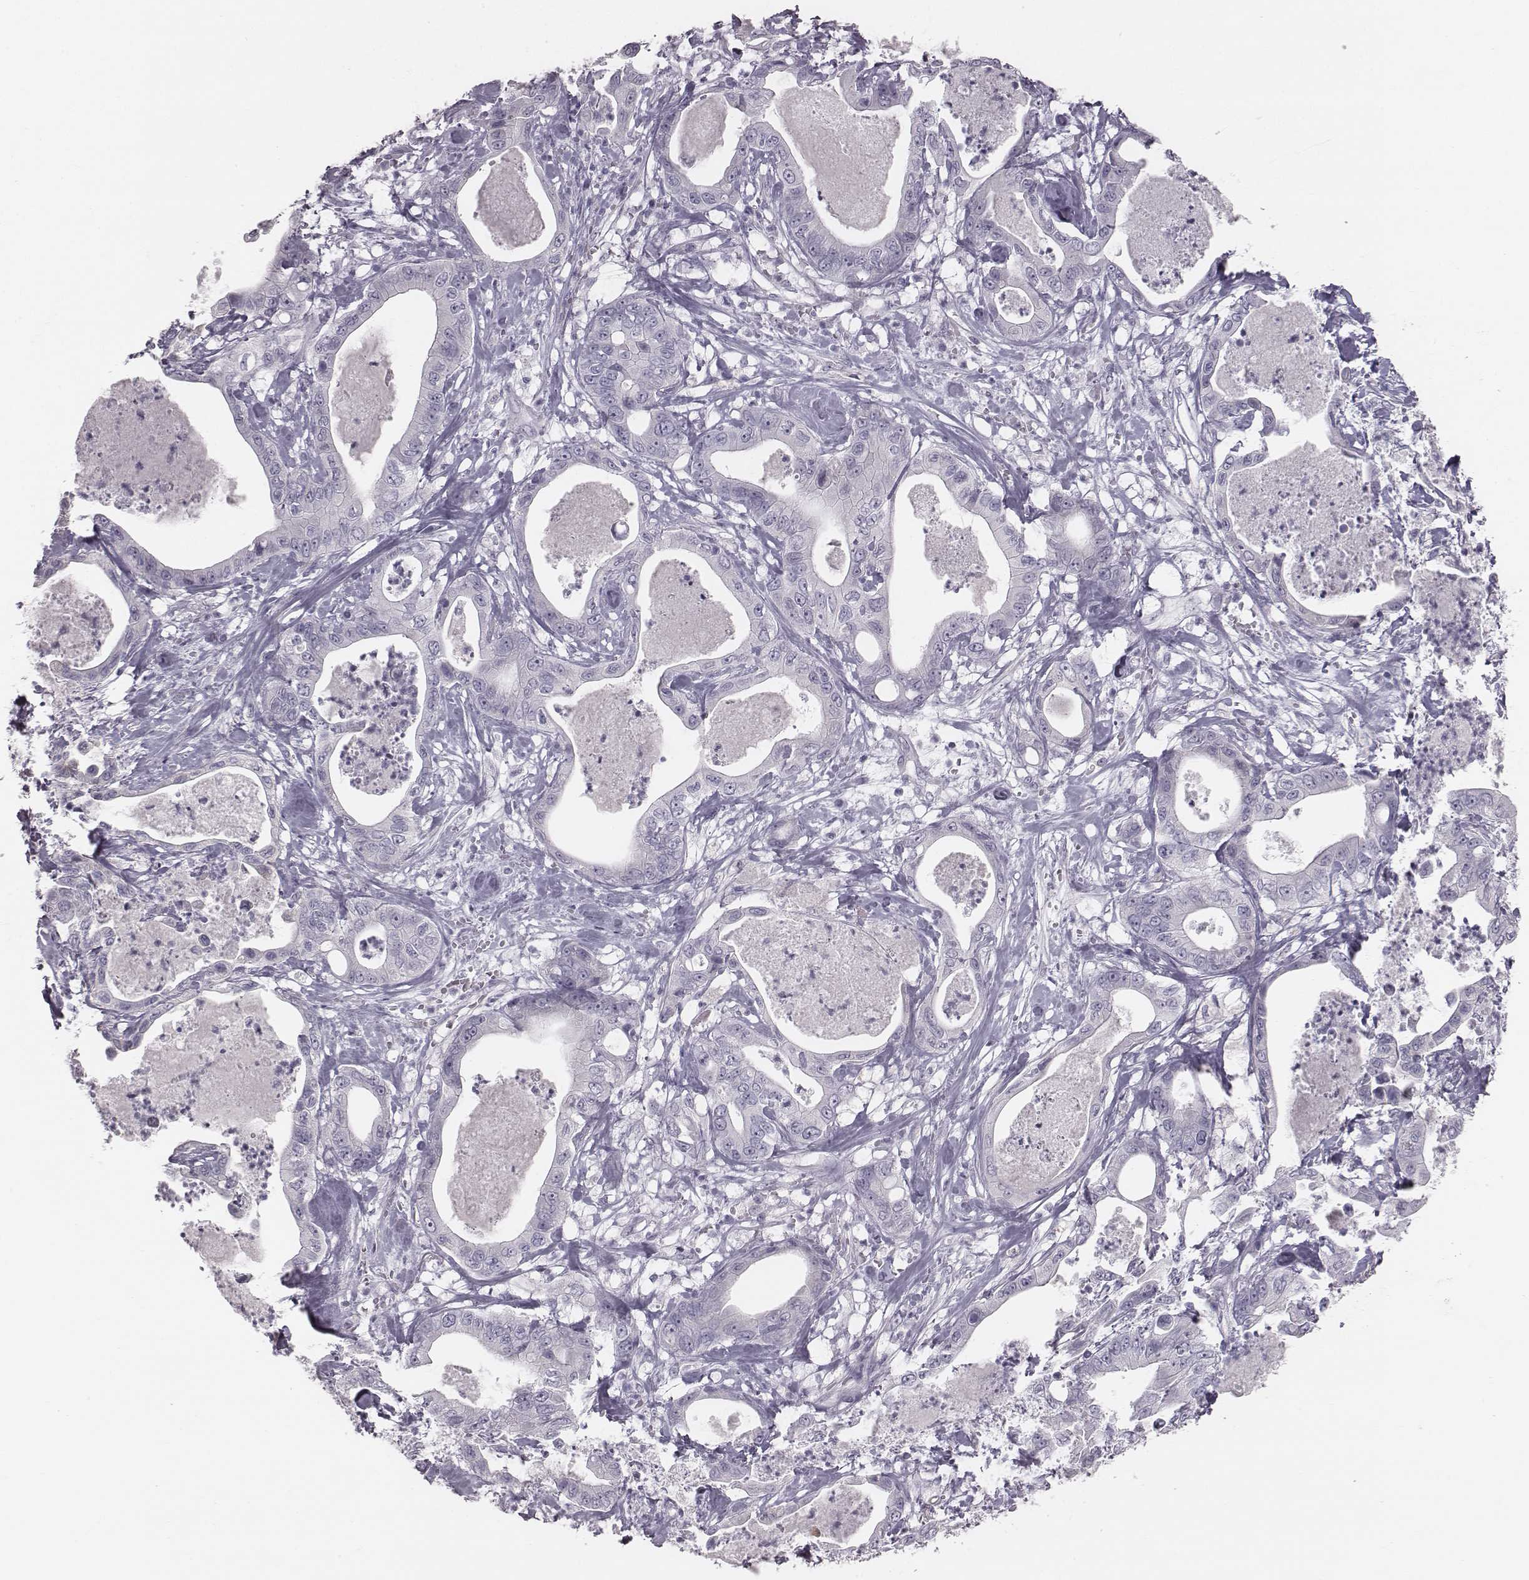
{"staining": {"intensity": "negative", "quantity": "none", "location": "none"}, "tissue": "pancreatic cancer", "cell_type": "Tumor cells", "image_type": "cancer", "snomed": [{"axis": "morphology", "description": "Adenocarcinoma, NOS"}, {"axis": "topography", "description": "Pancreas"}], "caption": "Immunohistochemistry (IHC) micrograph of pancreatic cancer (adenocarcinoma) stained for a protein (brown), which demonstrates no positivity in tumor cells.", "gene": "C6orf58", "patient": {"sex": "male", "age": 71}}